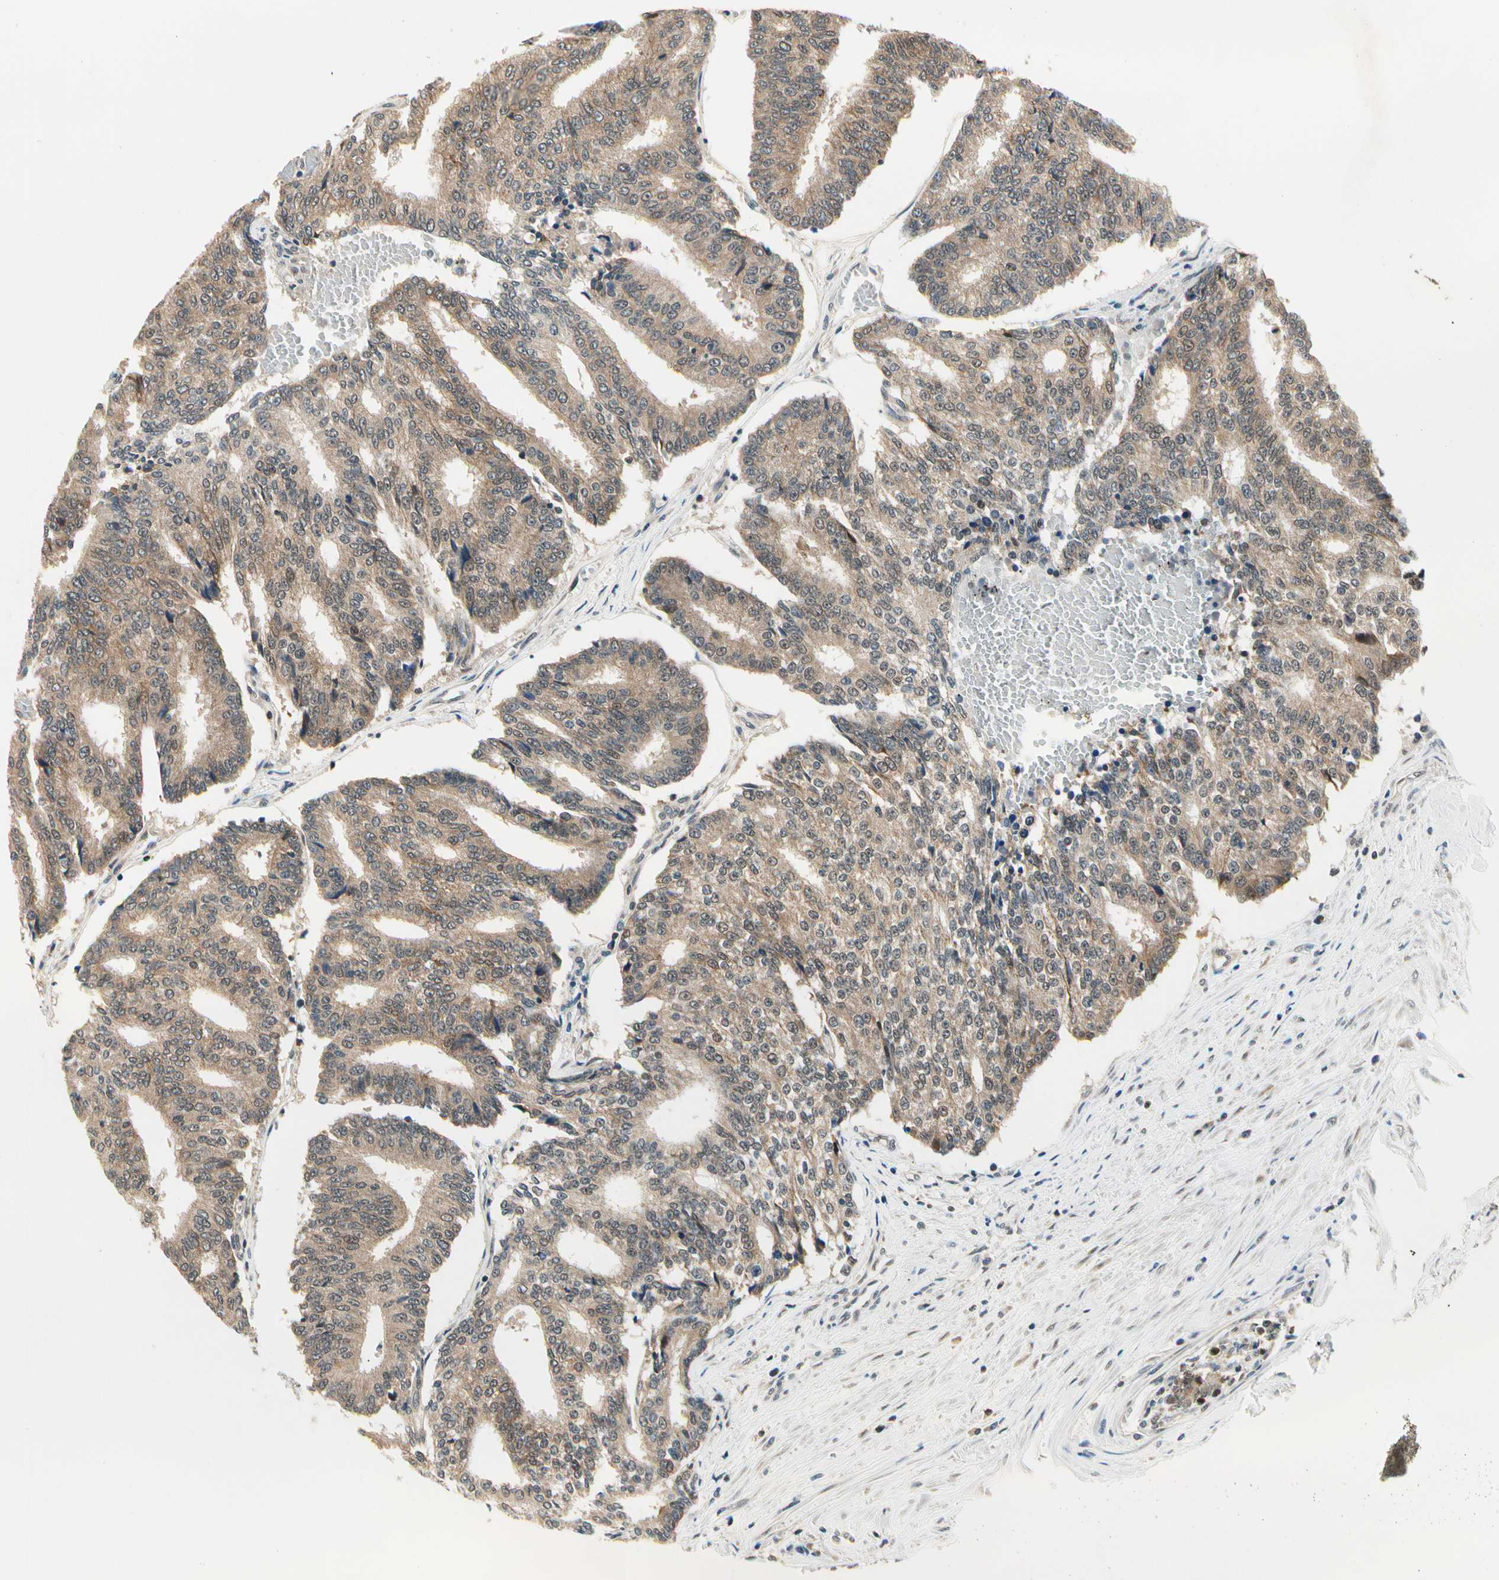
{"staining": {"intensity": "strong", "quantity": ">75%", "location": "cytoplasmic/membranous"}, "tissue": "prostate cancer", "cell_type": "Tumor cells", "image_type": "cancer", "snomed": [{"axis": "morphology", "description": "Adenocarcinoma, High grade"}, {"axis": "topography", "description": "Prostate"}], "caption": "The photomicrograph exhibits a brown stain indicating the presence of a protein in the cytoplasmic/membranous of tumor cells in prostate cancer. The protein of interest is shown in brown color, while the nuclei are stained blue.", "gene": "PDK2", "patient": {"sex": "male", "age": 55}}